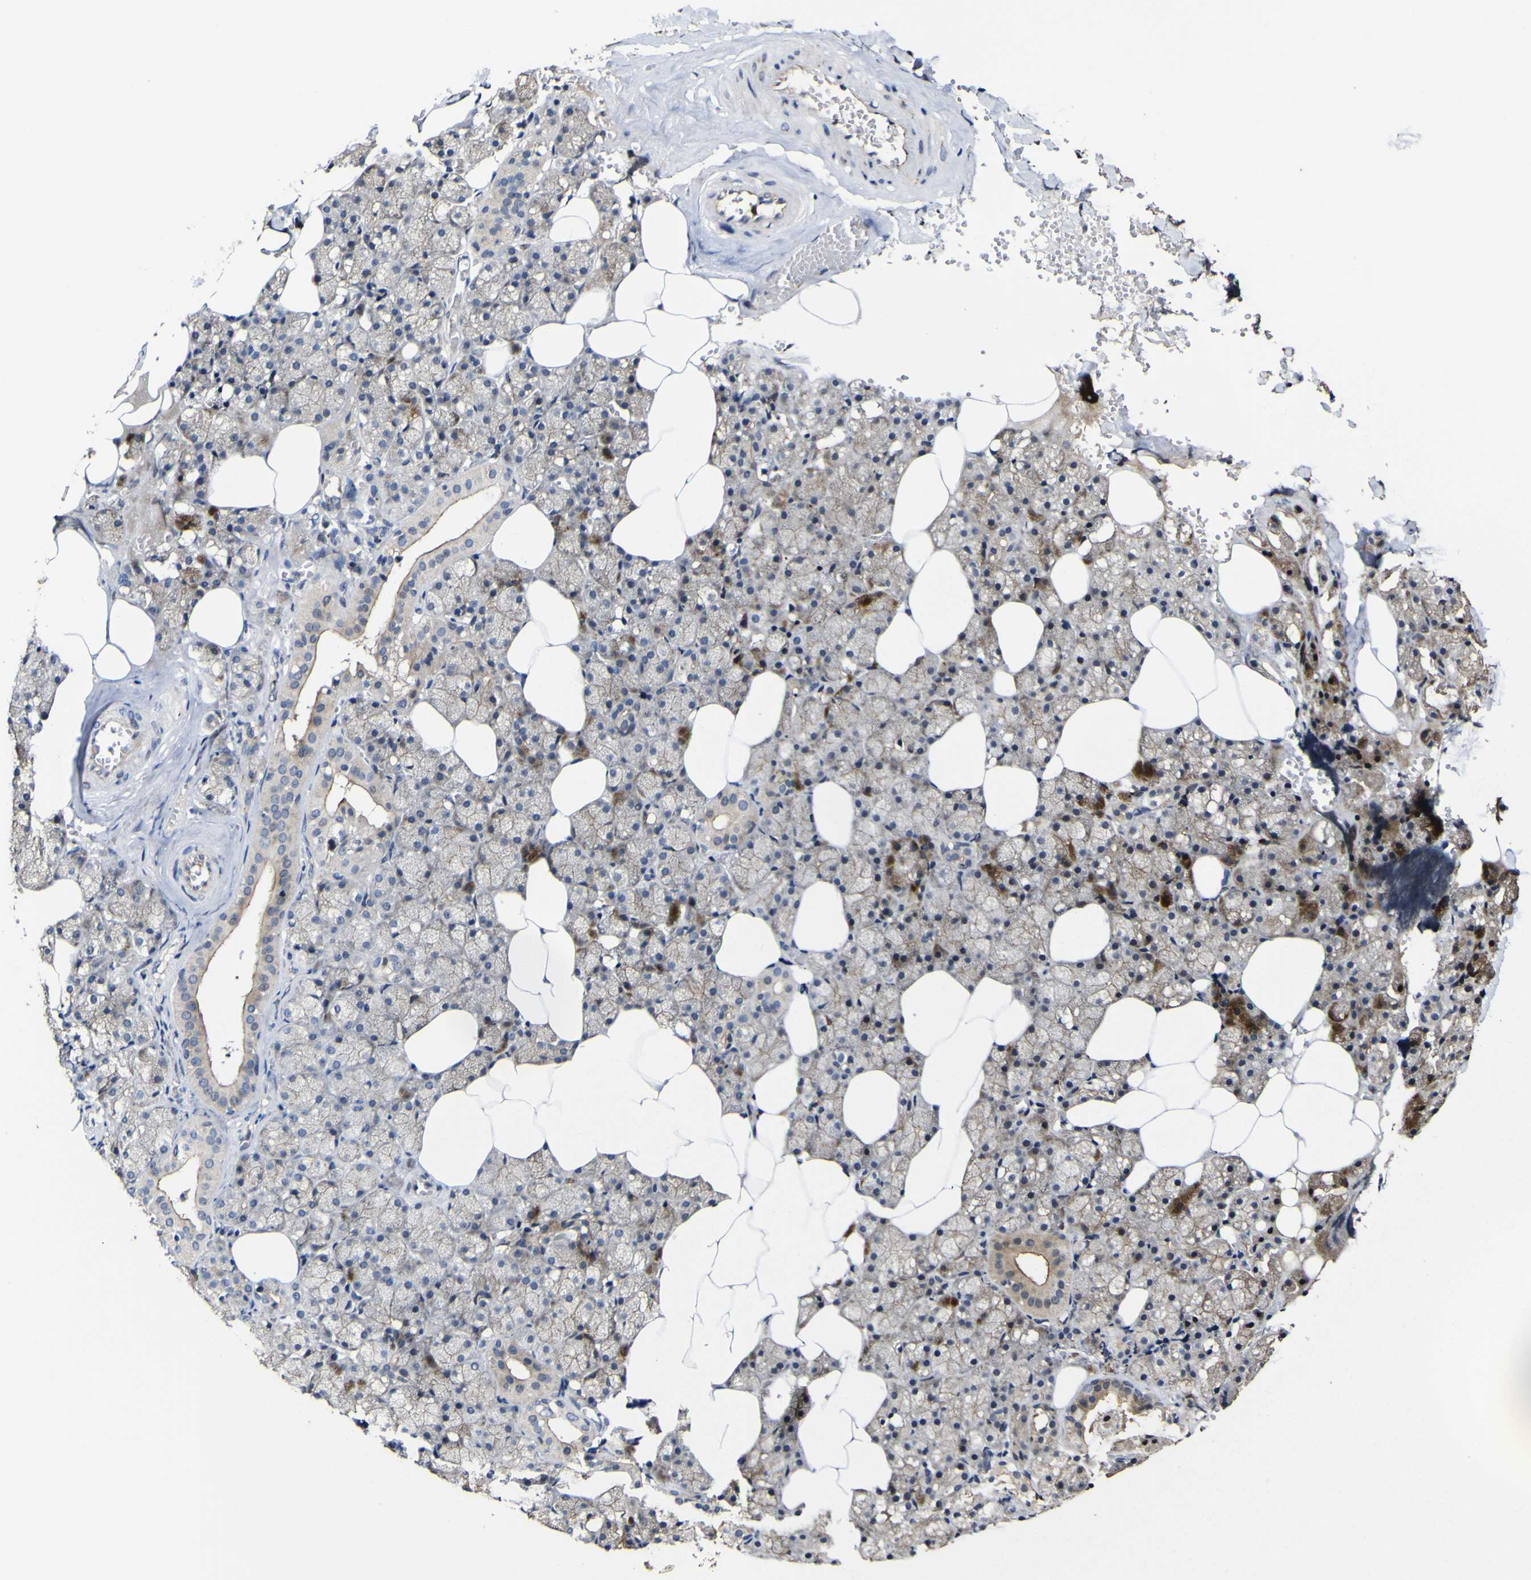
{"staining": {"intensity": "weak", "quantity": "25%-75%", "location": "cytoplasmic/membranous"}, "tissue": "salivary gland", "cell_type": "Glandular cells", "image_type": "normal", "snomed": [{"axis": "morphology", "description": "Normal tissue, NOS"}, {"axis": "topography", "description": "Salivary gland"}], "caption": "High-power microscopy captured an IHC image of benign salivary gland, revealing weak cytoplasmic/membranous staining in about 25%-75% of glandular cells.", "gene": "CCL2", "patient": {"sex": "male", "age": 62}}